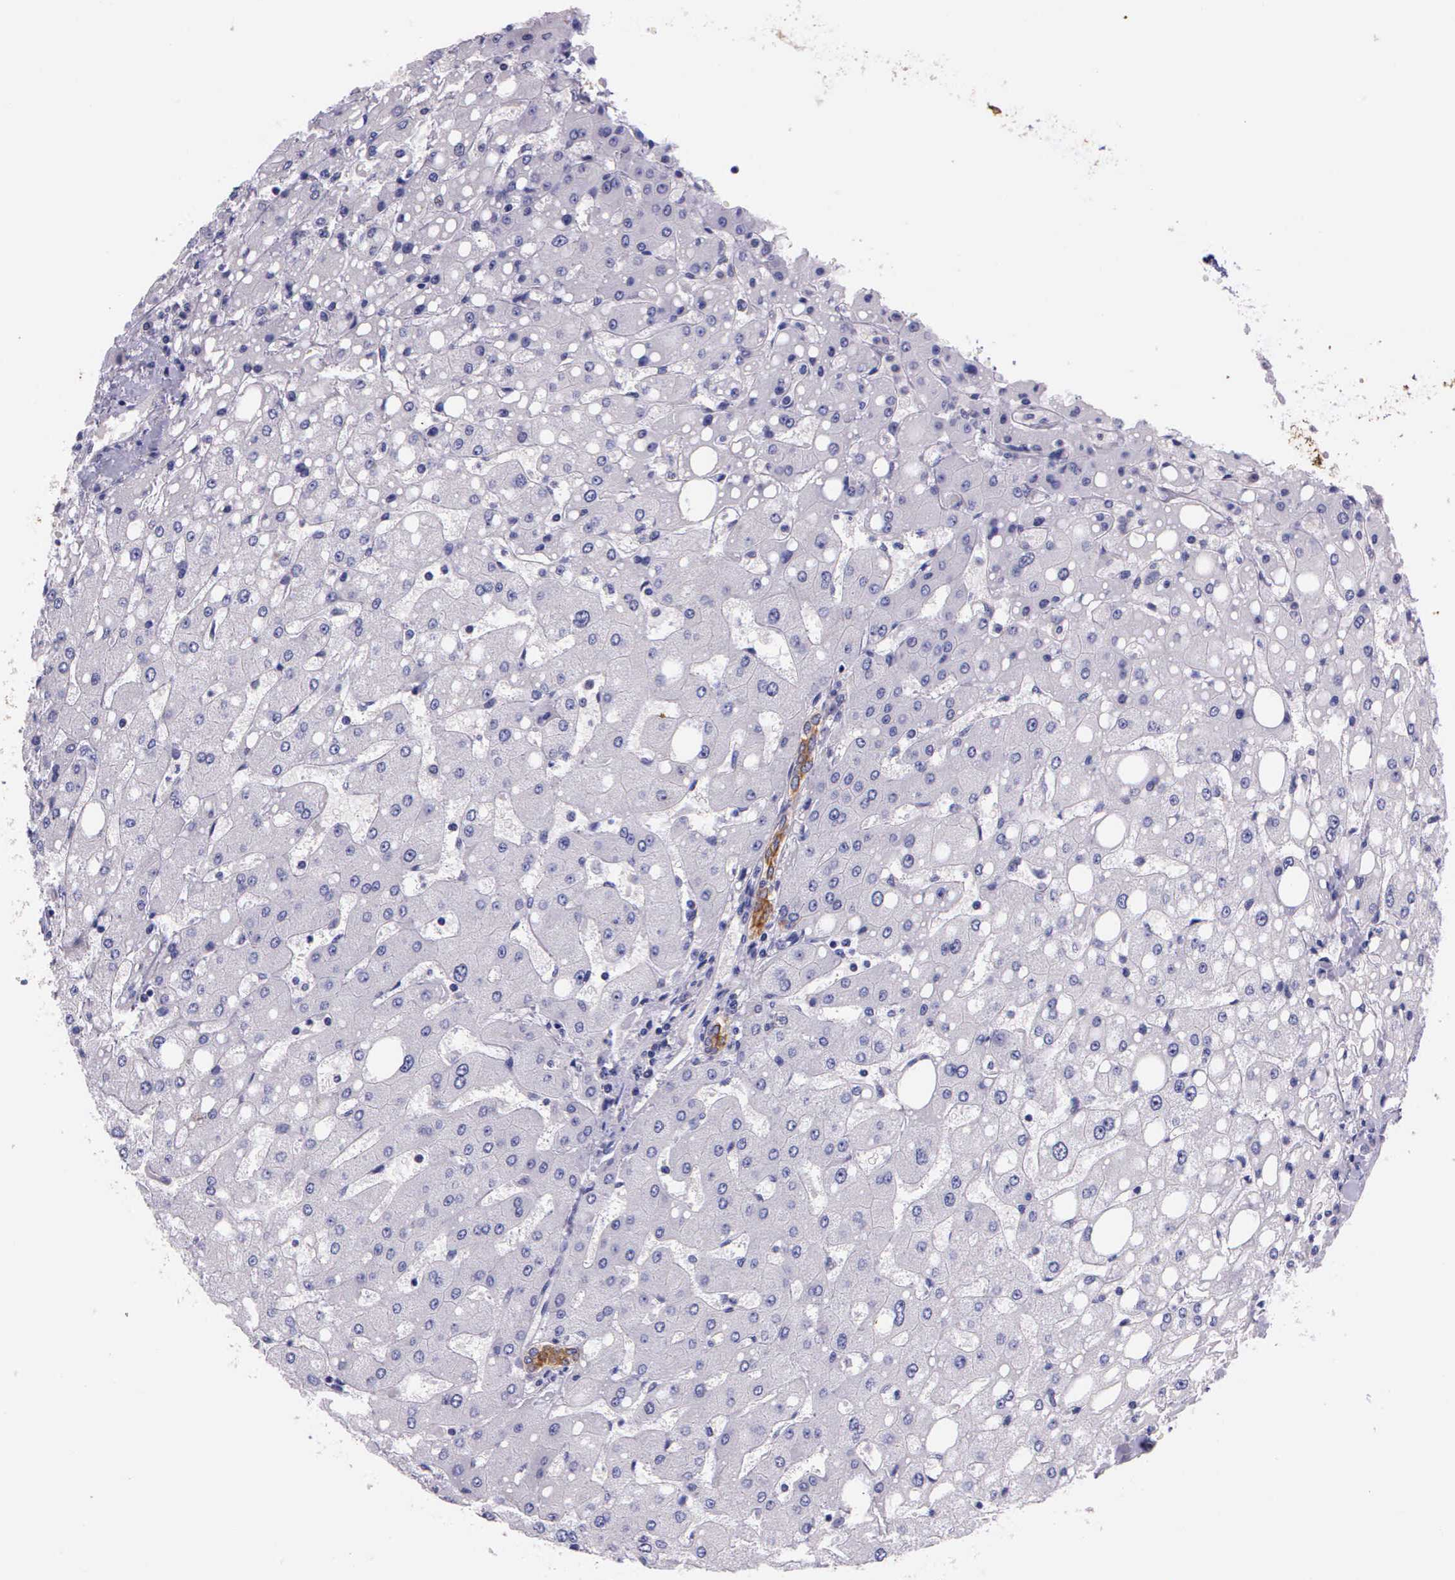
{"staining": {"intensity": "moderate", "quantity": ">75%", "location": "cytoplasmic/membranous"}, "tissue": "liver", "cell_type": "Cholangiocytes", "image_type": "normal", "snomed": [{"axis": "morphology", "description": "Normal tissue, NOS"}, {"axis": "topography", "description": "Liver"}], "caption": "DAB immunohistochemical staining of unremarkable liver shows moderate cytoplasmic/membranous protein expression in about >75% of cholangiocytes.", "gene": "IGBP1P2", "patient": {"sex": "male", "age": 49}}